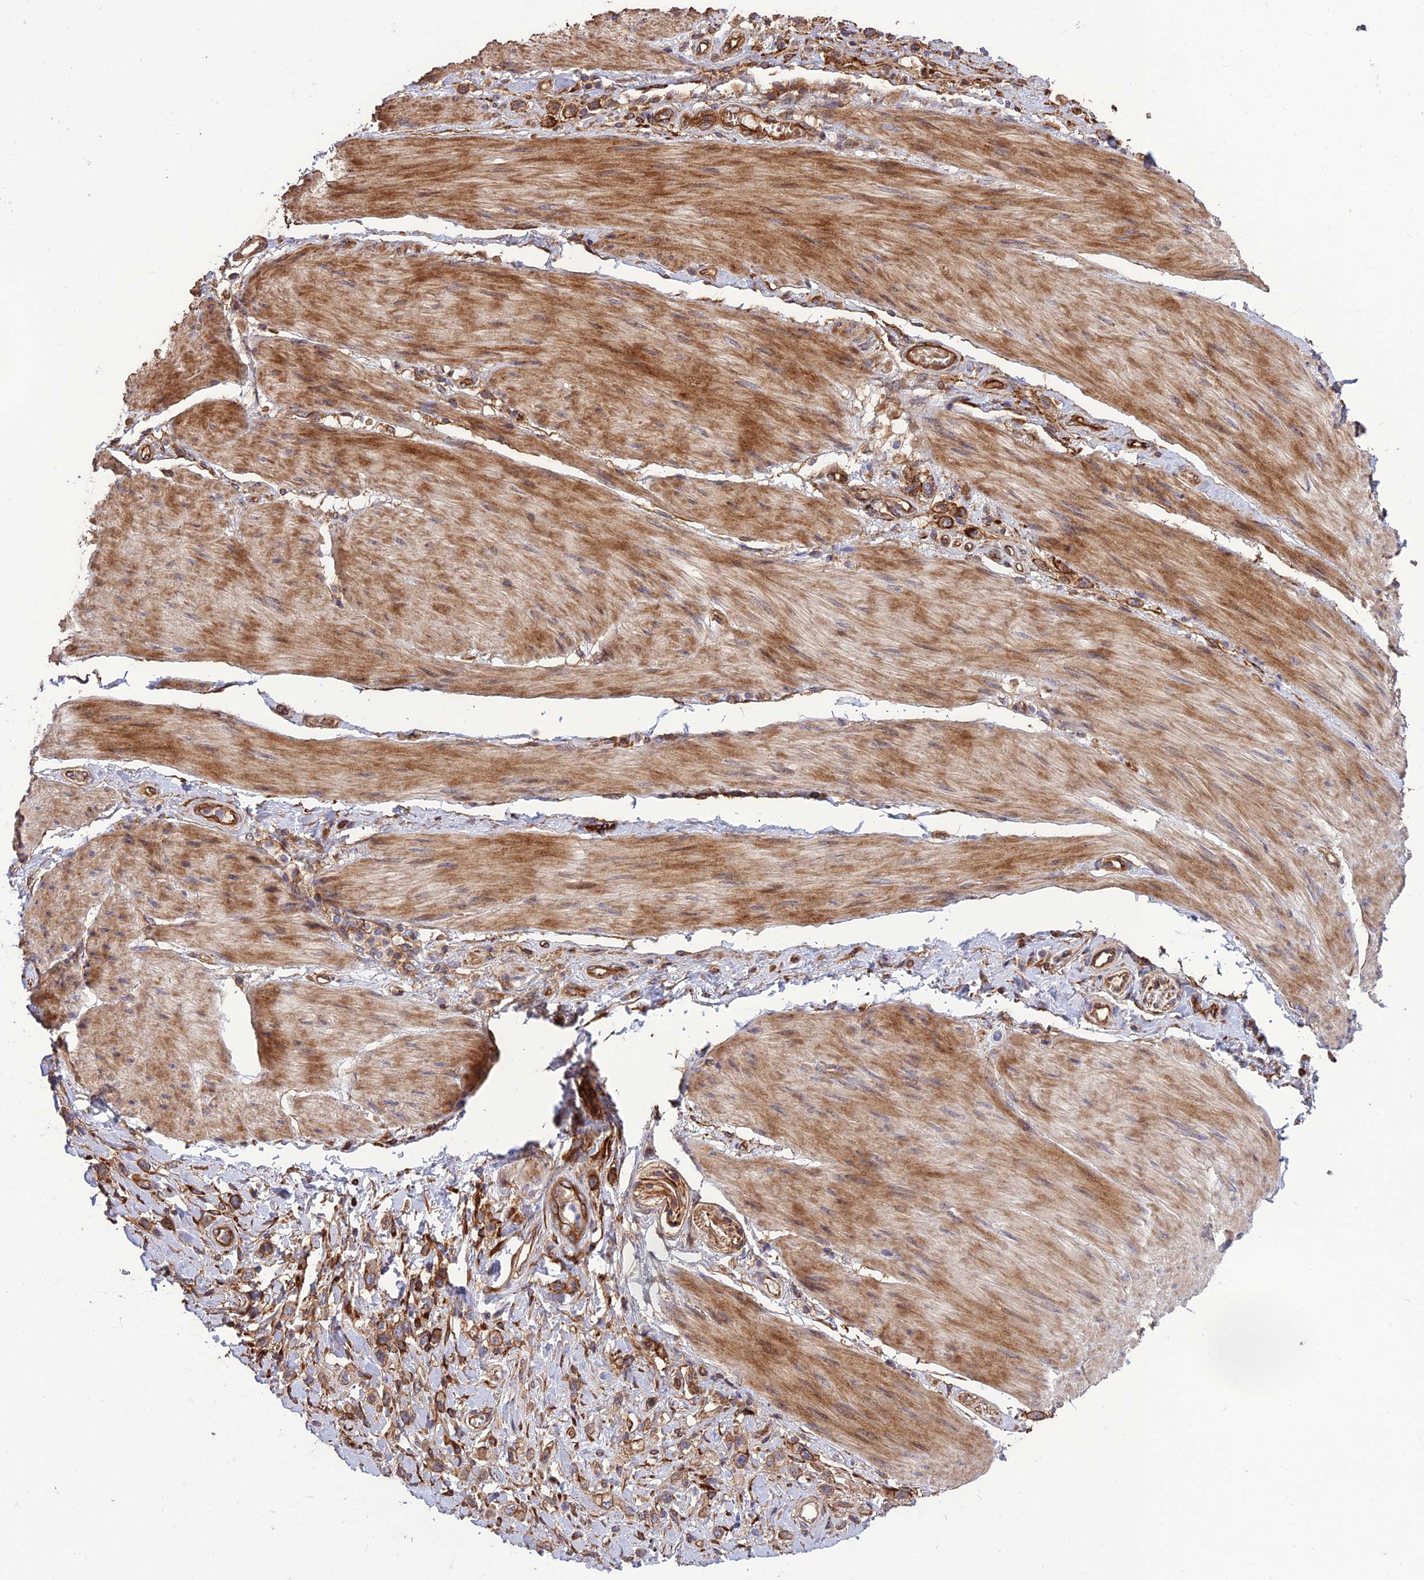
{"staining": {"intensity": "strong", "quantity": ">75%", "location": "cytoplasmic/membranous"}, "tissue": "stomach cancer", "cell_type": "Tumor cells", "image_type": "cancer", "snomed": [{"axis": "morphology", "description": "Adenocarcinoma, NOS"}, {"axis": "topography", "description": "Stomach"}], "caption": "A brown stain highlights strong cytoplasmic/membranous staining of a protein in human stomach cancer tumor cells. The staining was performed using DAB (3,3'-diaminobenzidine) to visualize the protein expression in brown, while the nuclei were stained in blue with hematoxylin (Magnification: 20x).", "gene": "CRTAP", "patient": {"sex": "female", "age": 65}}